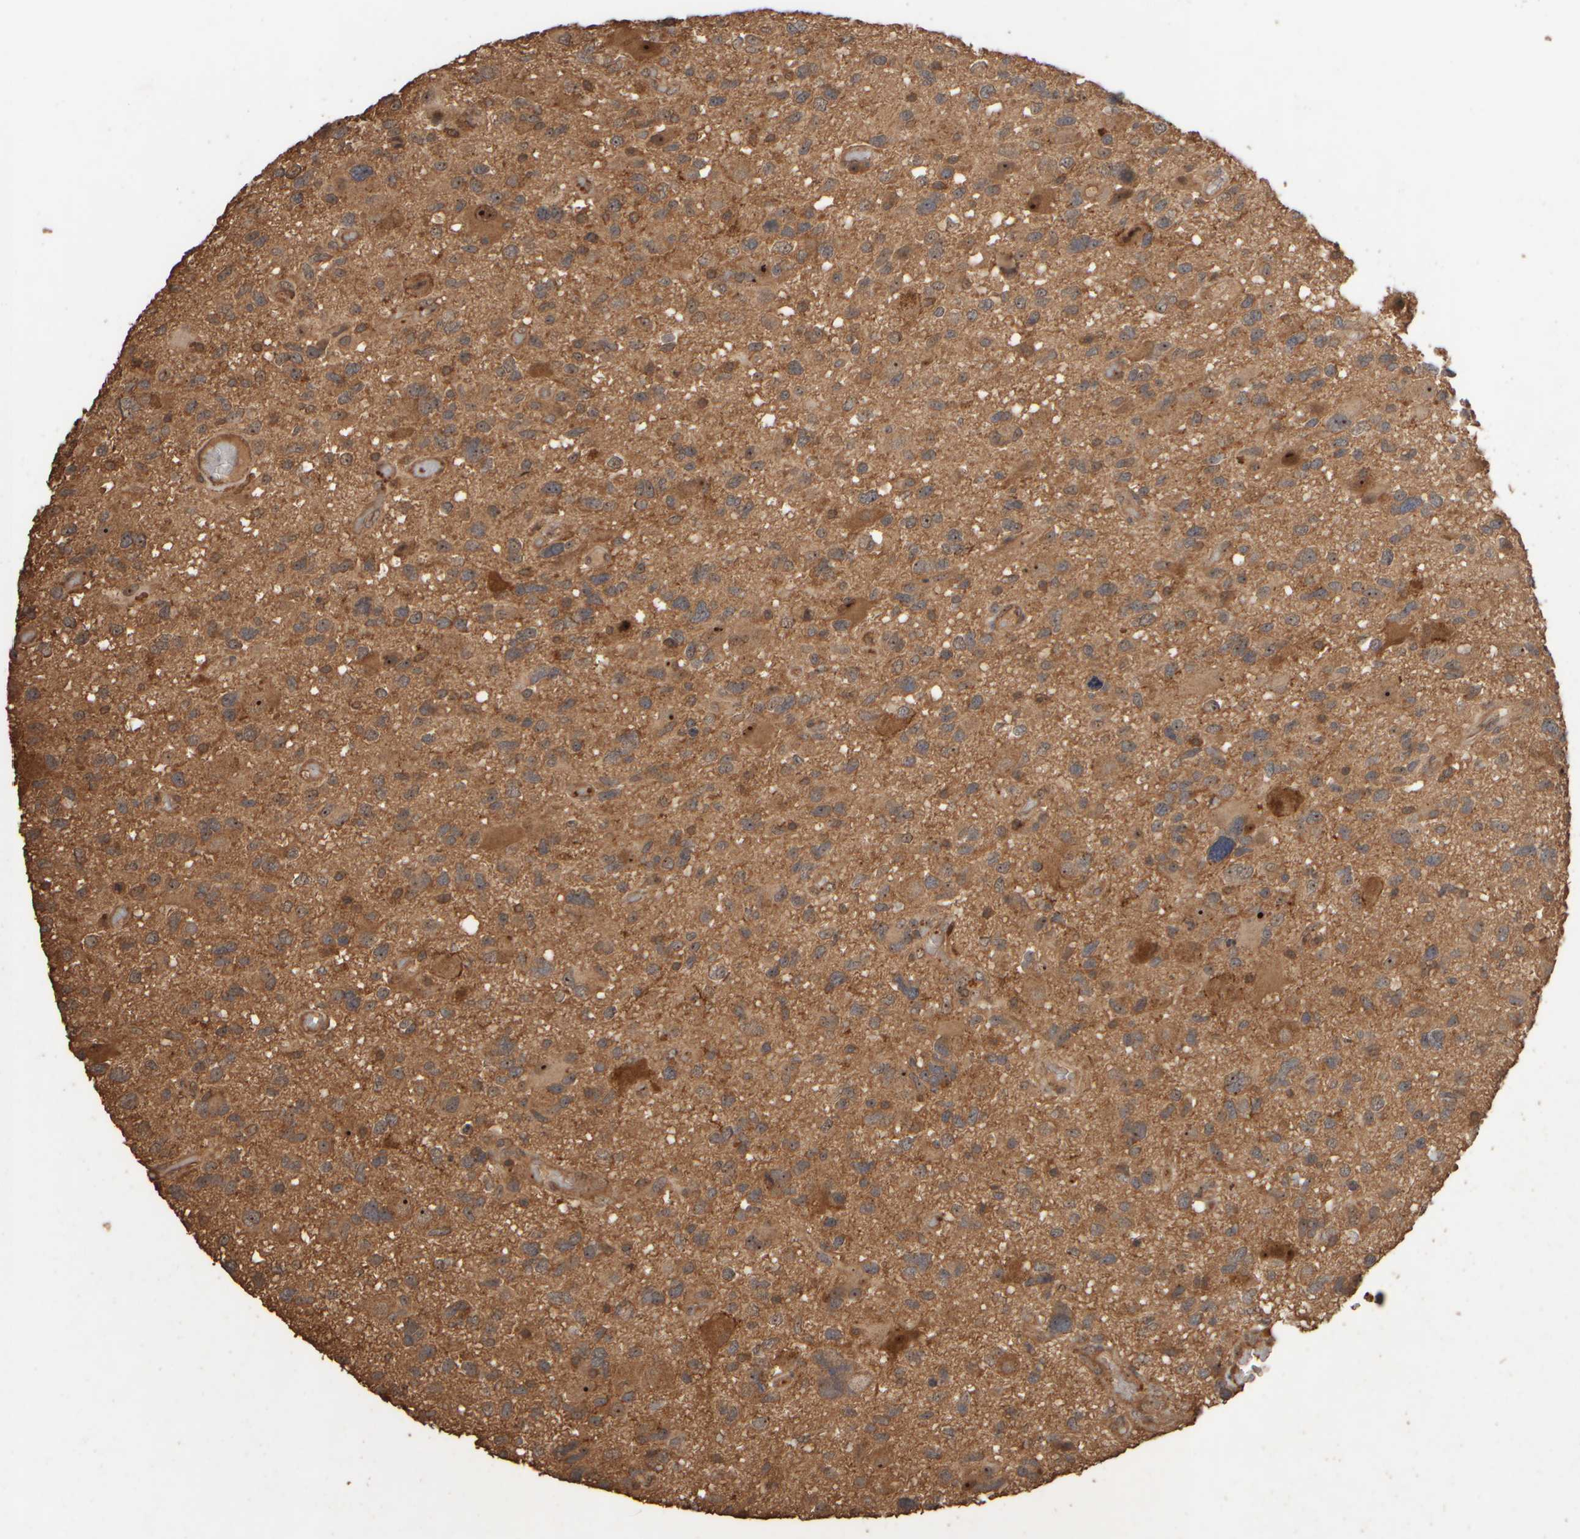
{"staining": {"intensity": "moderate", "quantity": ">75%", "location": "cytoplasmic/membranous,nuclear"}, "tissue": "glioma", "cell_type": "Tumor cells", "image_type": "cancer", "snomed": [{"axis": "morphology", "description": "Glioma, malignant, High grade"}, {"axis": "topography", "description": "Brain"}], "caption": "Protein staining of malignant glioma (high-grade) tissue exhibits moderate cytoplasmic/membranous and nuclear staining in approximately >75% of tumor cells.", "gene": "SPHK1", "patient": {"sex": "male", "age": 33}}